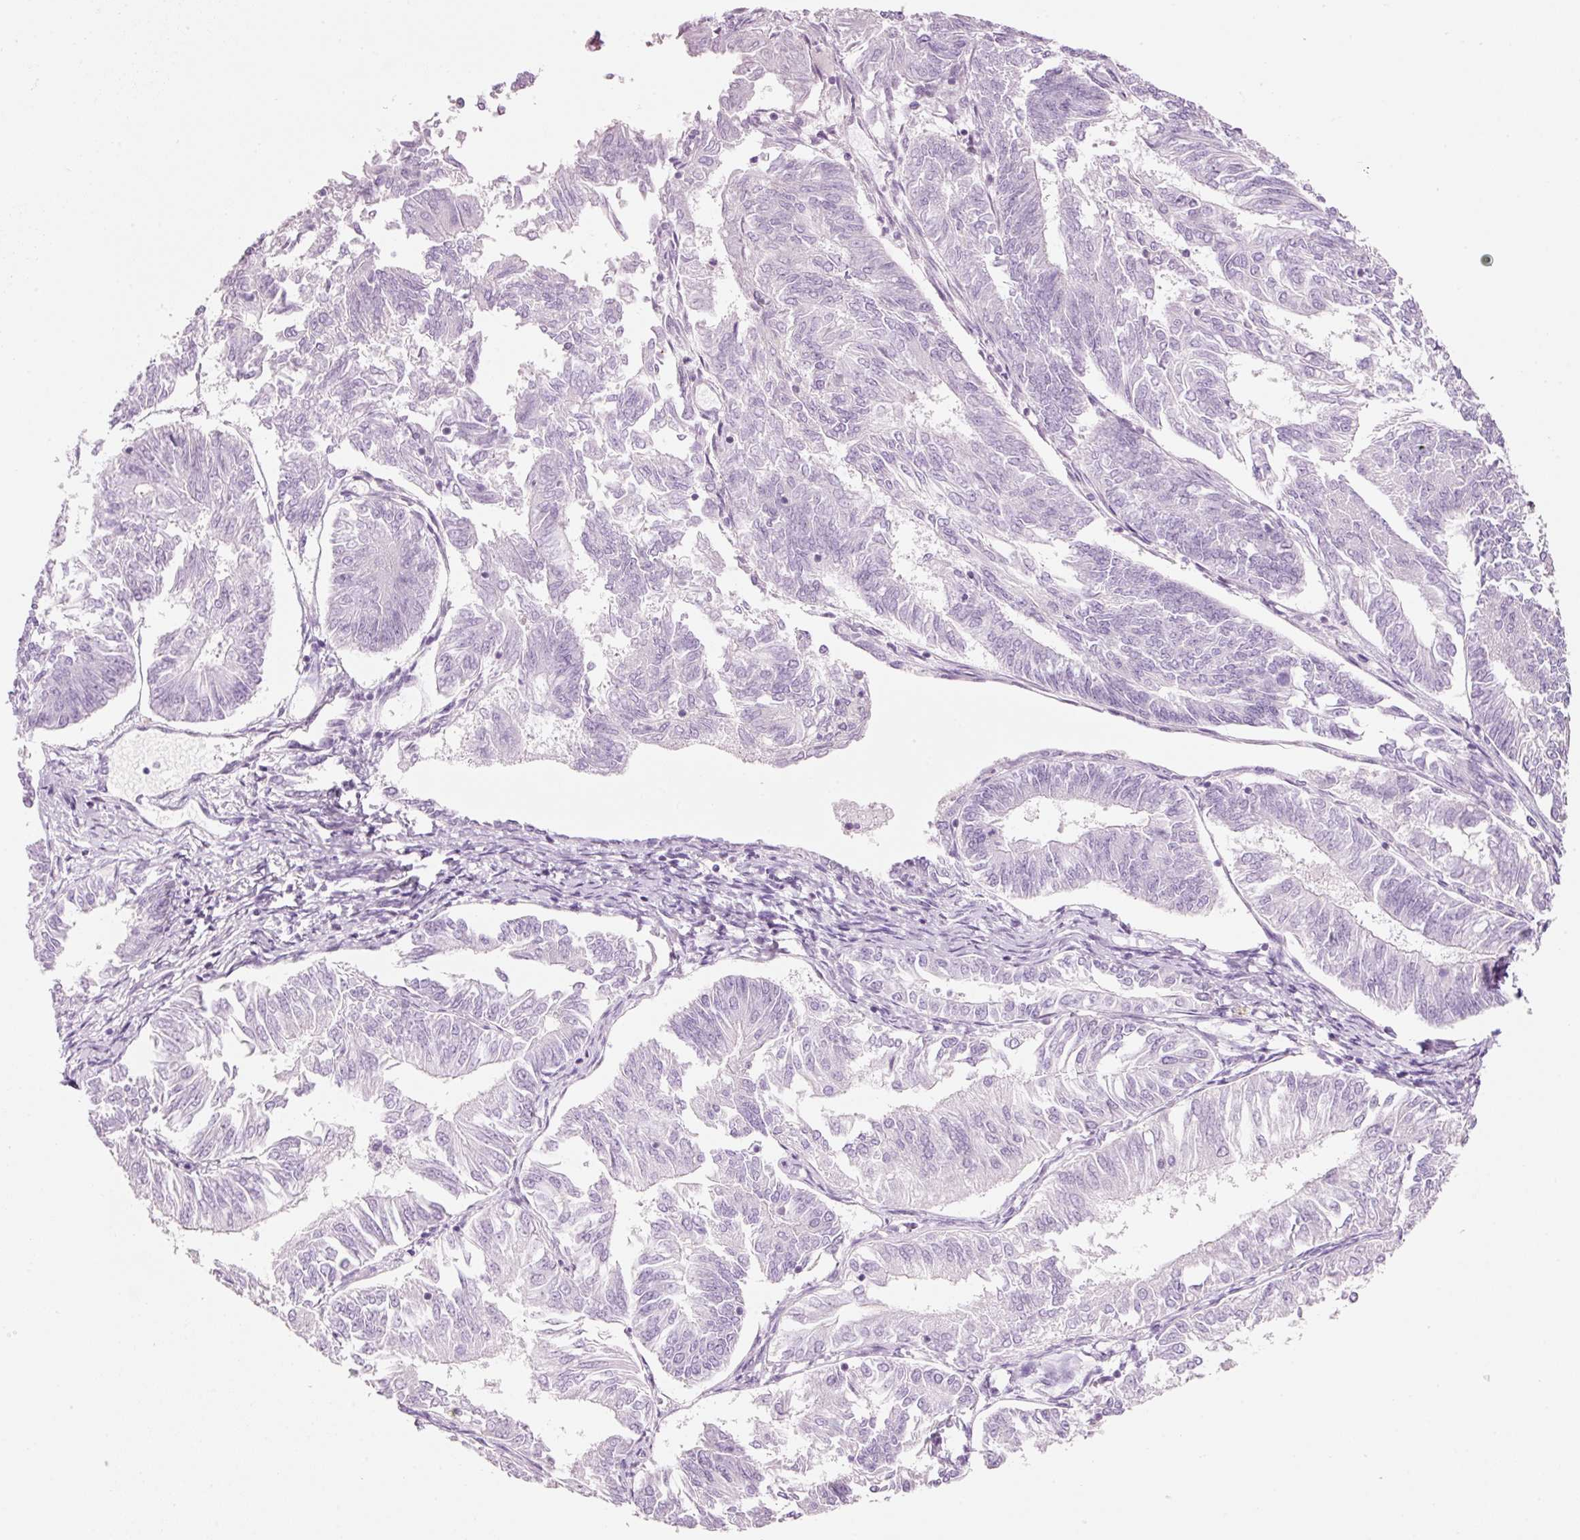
{"staining": {"intensity": "negative", "quantity": "none", "location": "none"}, "tissue": "endometrial cancer", "cell_type": "Tumor cells", "image_type": "cancer", "snomed": [{"axis": "morphology", "description": "Adenocarcinoma, NOS"}, {"axis": "topography", "description": "Endometrium"}], "caption": "DAB (3,3'-diaminobenzidine) immunohistochemical staining of endometrial cancer (adenocarcinoma) exhibits no significant expression in tumor cells.", "gene": "CMA1", "patient": {"sex": "female", "age": 58}}